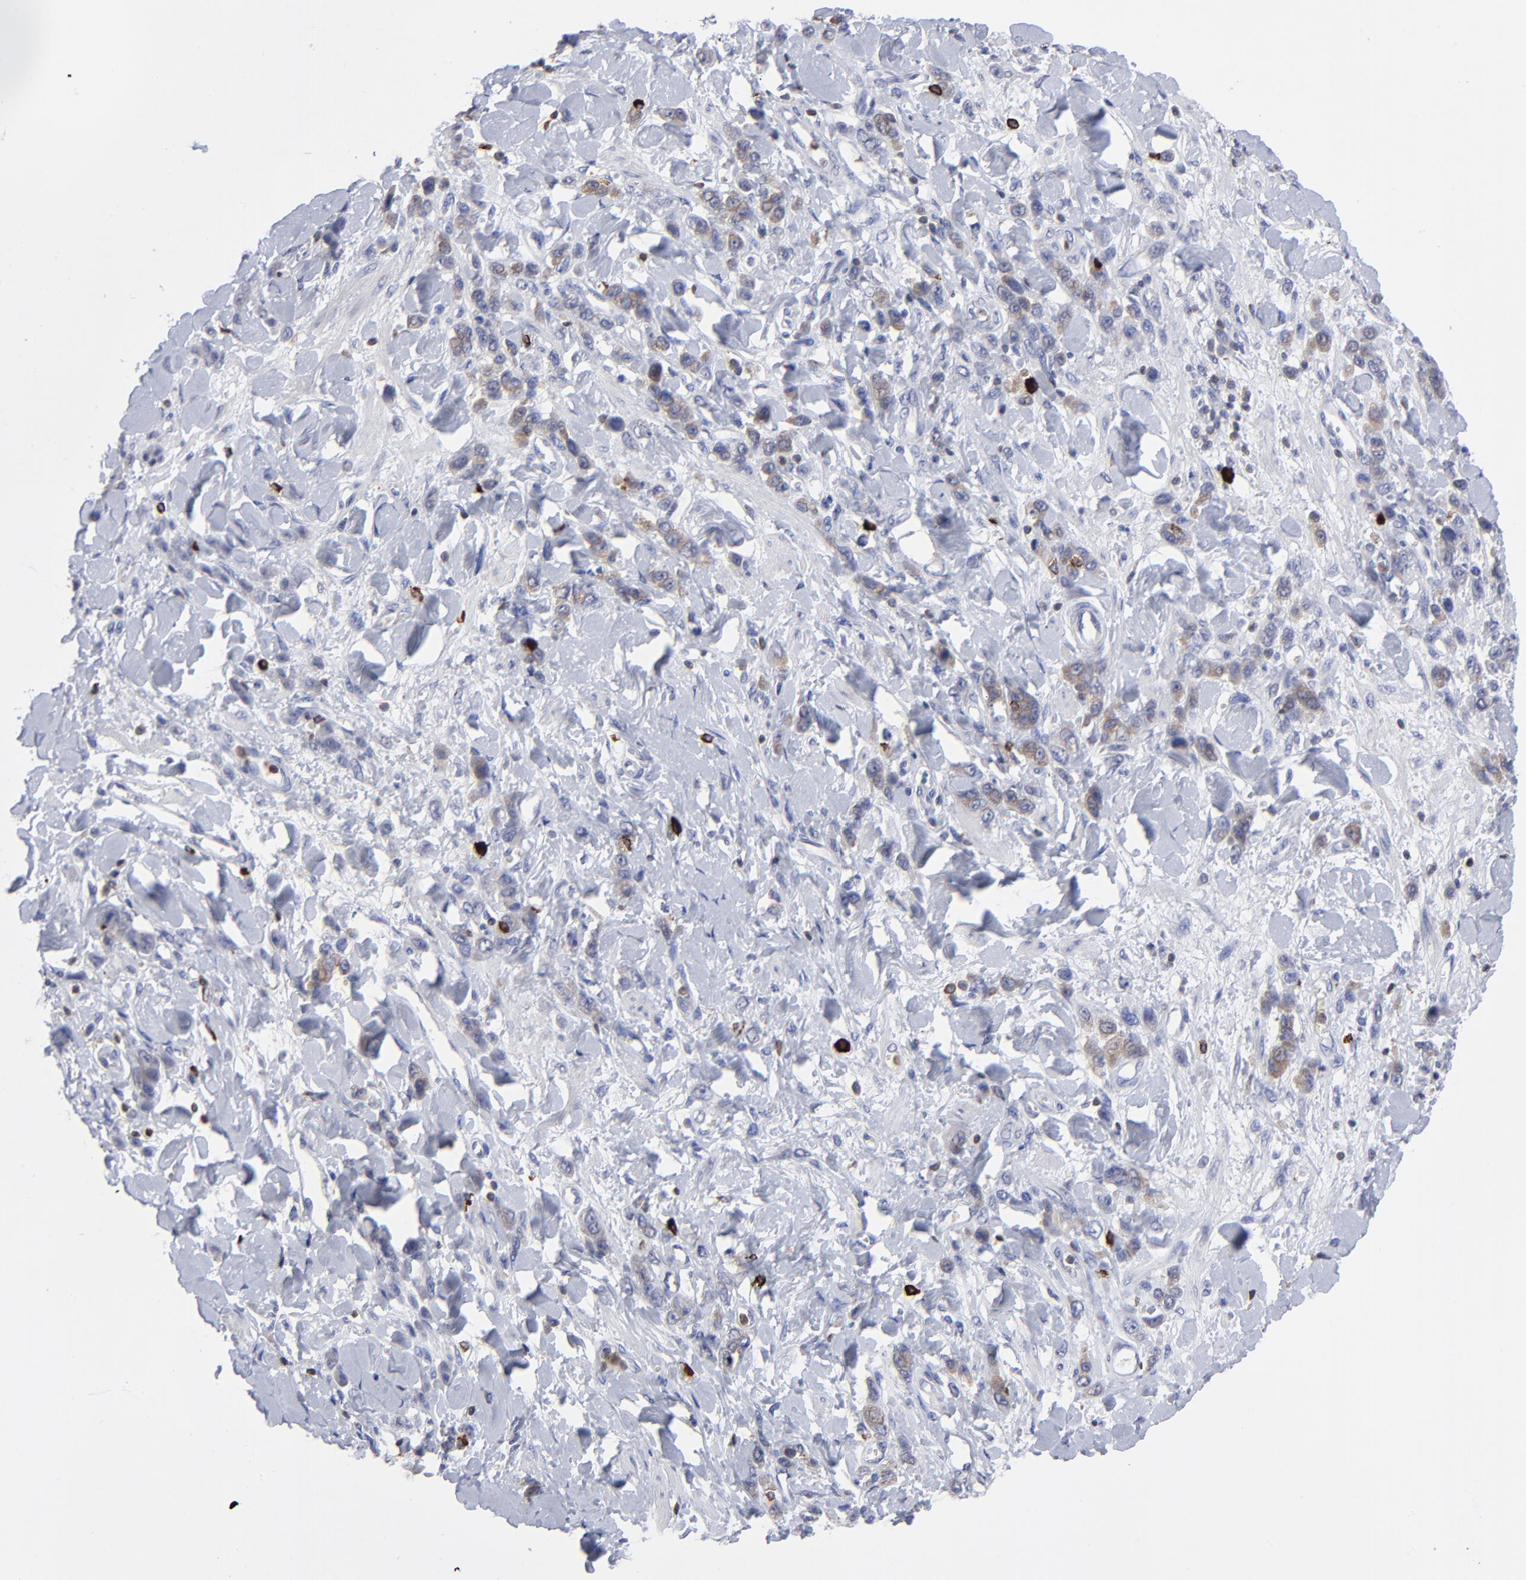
{"staining": {"intensity": "weak", "quantity": ">75%", "location": "cytoplasmic/membranous"}, "tissue": "stomach cancer", "cell_type": "Tumor cells", "image_type": "cancer", "snomed": [{"axis": "morphology", "description": "Normal tissue, NOS"}, {"axis": "morphology", "description": "Adenocarcinoma, NOS"}, {"axis": "topography", "description": "Stomach"}], "caption": "Protein analysis of stomach adenocarcinoma tissue demonstrates weak cytoplasmic/membranous staining in about >75% of tumor cells.", "gene": "TBXT", "patient": {"sex": "male", "age": 82}}